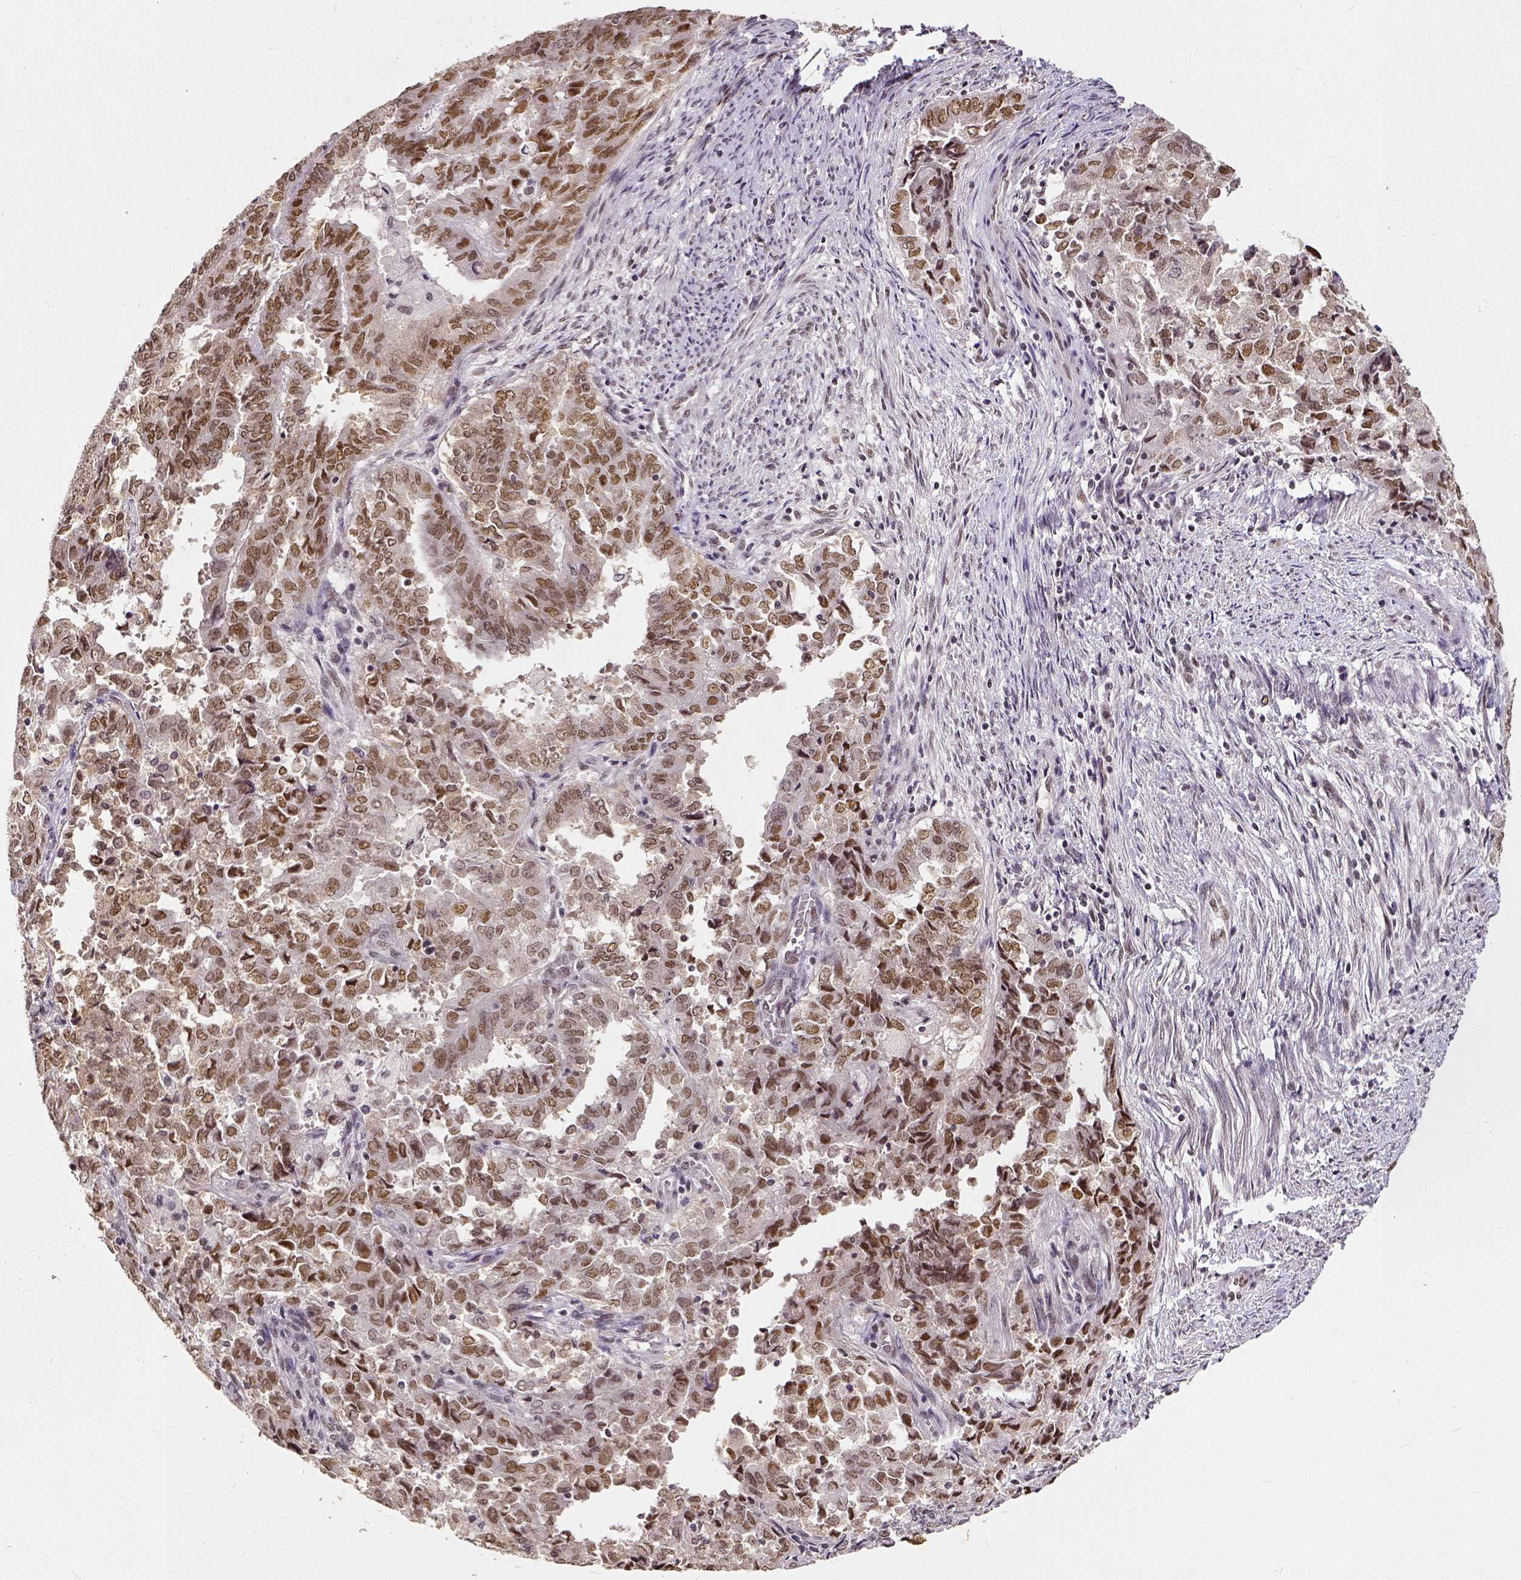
{"staining": {"intensity": "strong", "quantity": ">75%", "location": "nuclear"}, "tissue": "endometrial cancer", "cell_type": "Tumor cells", "image_type": "cancer", "snomed": [{"axis": "morphology", "description": "Adenocarcinoma, NOS"}, {"axis": "topography", "description": "Endometrium"}], "caption": "About >75% of tumor cells in human endometrial cancer show strong nuclear protein staining as visualized by brown immunohistochemical staining.", "gene": "ATRX", "patient": {"sex": "female", "age": 72}}